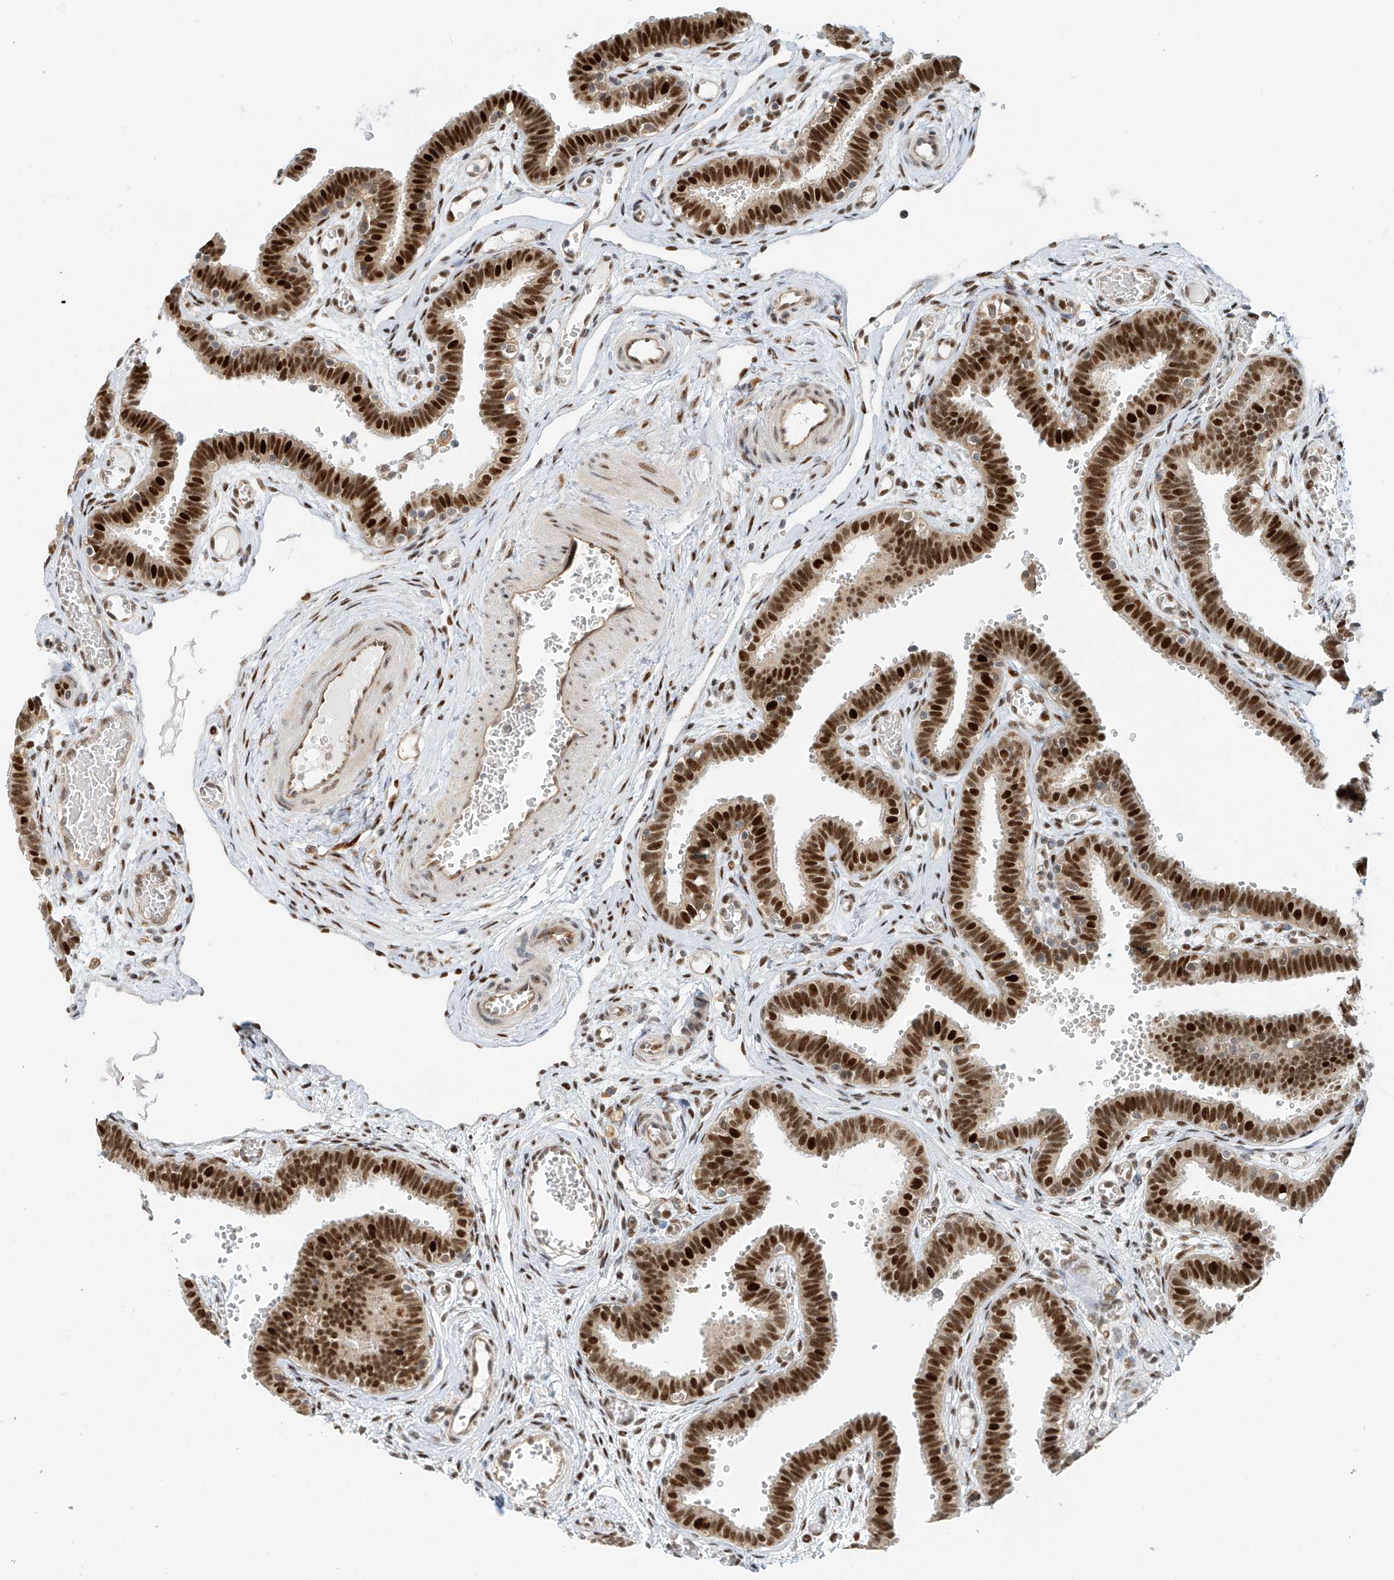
{"staining": {"intensity": "strong", "quantity": ">75%", "location": "nuclear"}, "tissue": "fallopian tube", "cell_type": "Glandular cells", "image_type": "normal", "snomed": [{"axis": "morphology", "description": "Normal tissue, NOS"}, {"axis": "topography", "description": "Fallopian tube"}, {"axis": "topography", "description": "Placenta"}], "caption": "IHC staining of unremarkable fallopian tube, which exhibits high levels of strong nuclear positivity in approximately >75% of glandular cells indicating strong nuclear protein staining. The staining was performed using DAB (3,3'-diaminobenzidine) (brown) for protein detection and nuclei were counterstained in hematoxylin (blue).", "gene": "ZNF514", "patient": {"sex": "female", "age": 32}}